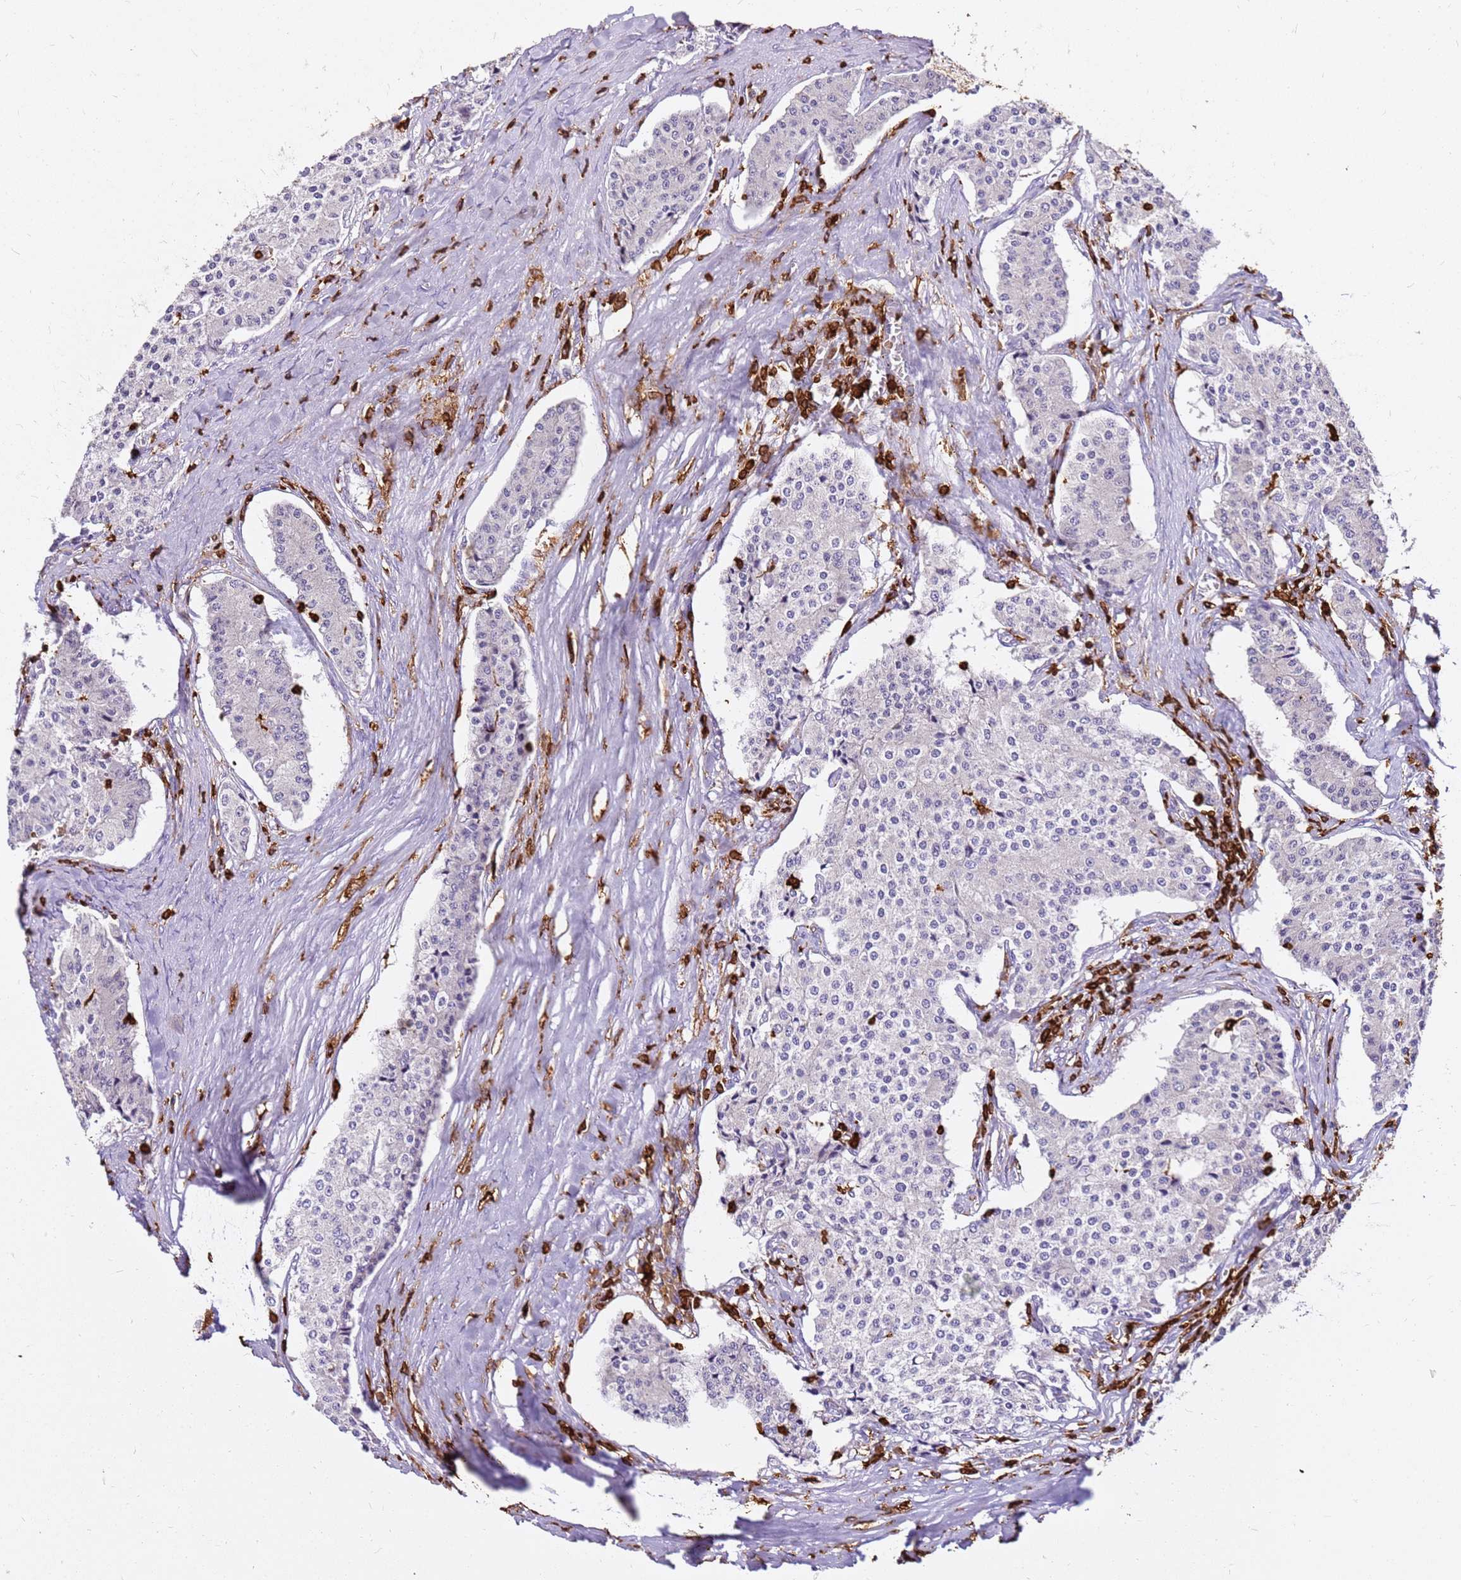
{"staining": {"intensity": "negative", "quantity": "none", "location": "none"}, "tissue": "carcinoid", "cell_type": "Tumor cells", "image_type": "cancer", "snomed": [{"axis": "morphology", "description": "Carcinoid, malignant, NOS"}, {"axis": "topography", "description": "Colon"}], "caption": "The image displays no staining of tumor cells in carcinoid (malignant).", "gene": "CORO1A", "patient": {"sex": "female", "age": 52}}